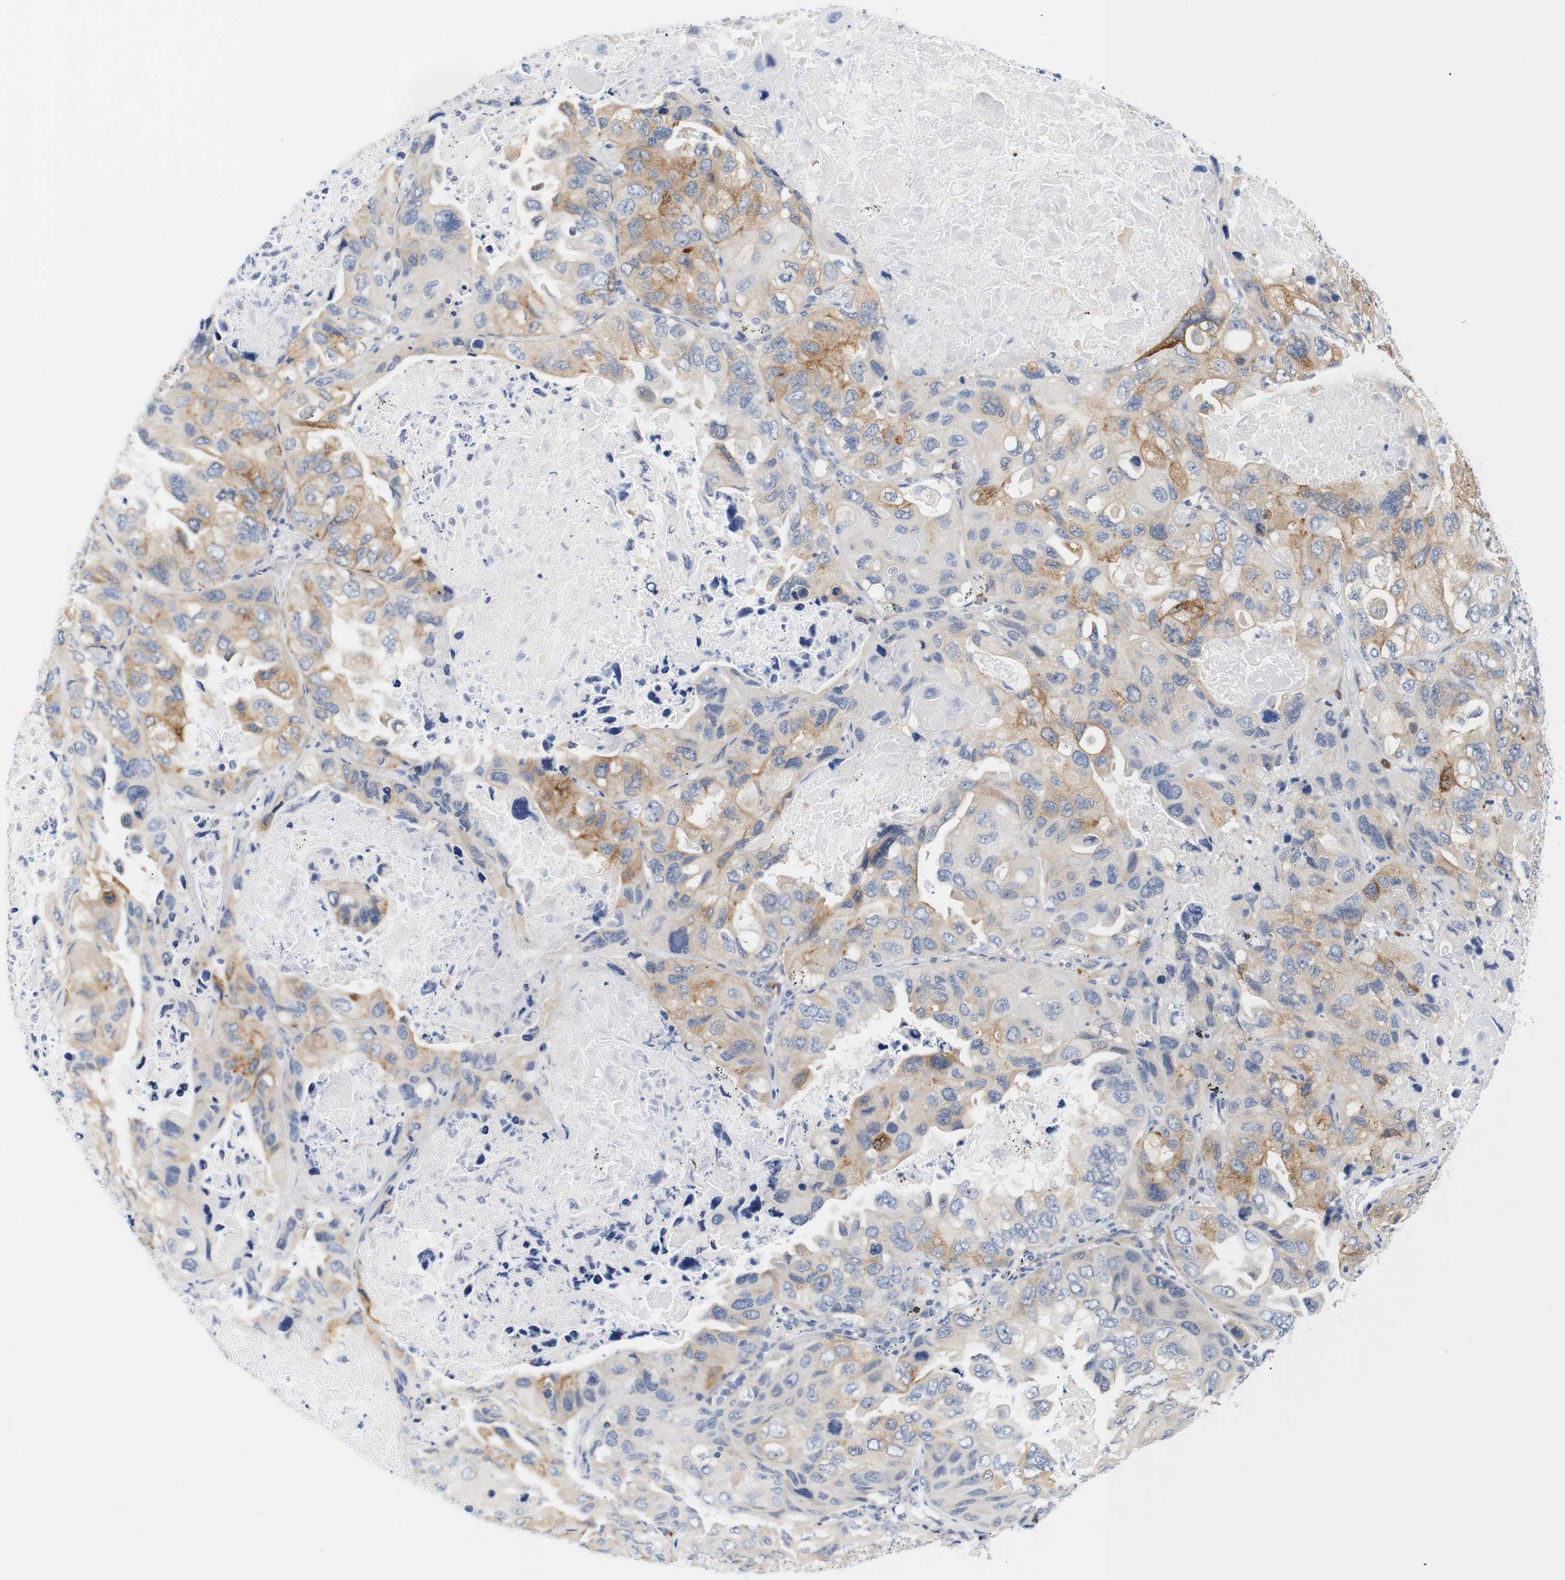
{"staining": {"intensity": "moderate", "quantity": "25%-75%", "location": "cytoplasmic/membranous"}, "tissue": "lung cancer", "cell_type": "Tumor cells", "image_type": "cancer", "snomed": [{"axis": "morphology", "description": "Squamous cell carcinoma, NOS"}, {"axis": "topography", "description": "Lung"}], "caption": "Squamous cell carcinoma (lung) stained for a protein demonstrates moderate cytoplasmic/membranous positivity in tumor cells. (Brightfield microscopy of DAB IHC at high magnification).", "gene": "STMN3", "patient": {"sex": "female", "age": 73}}